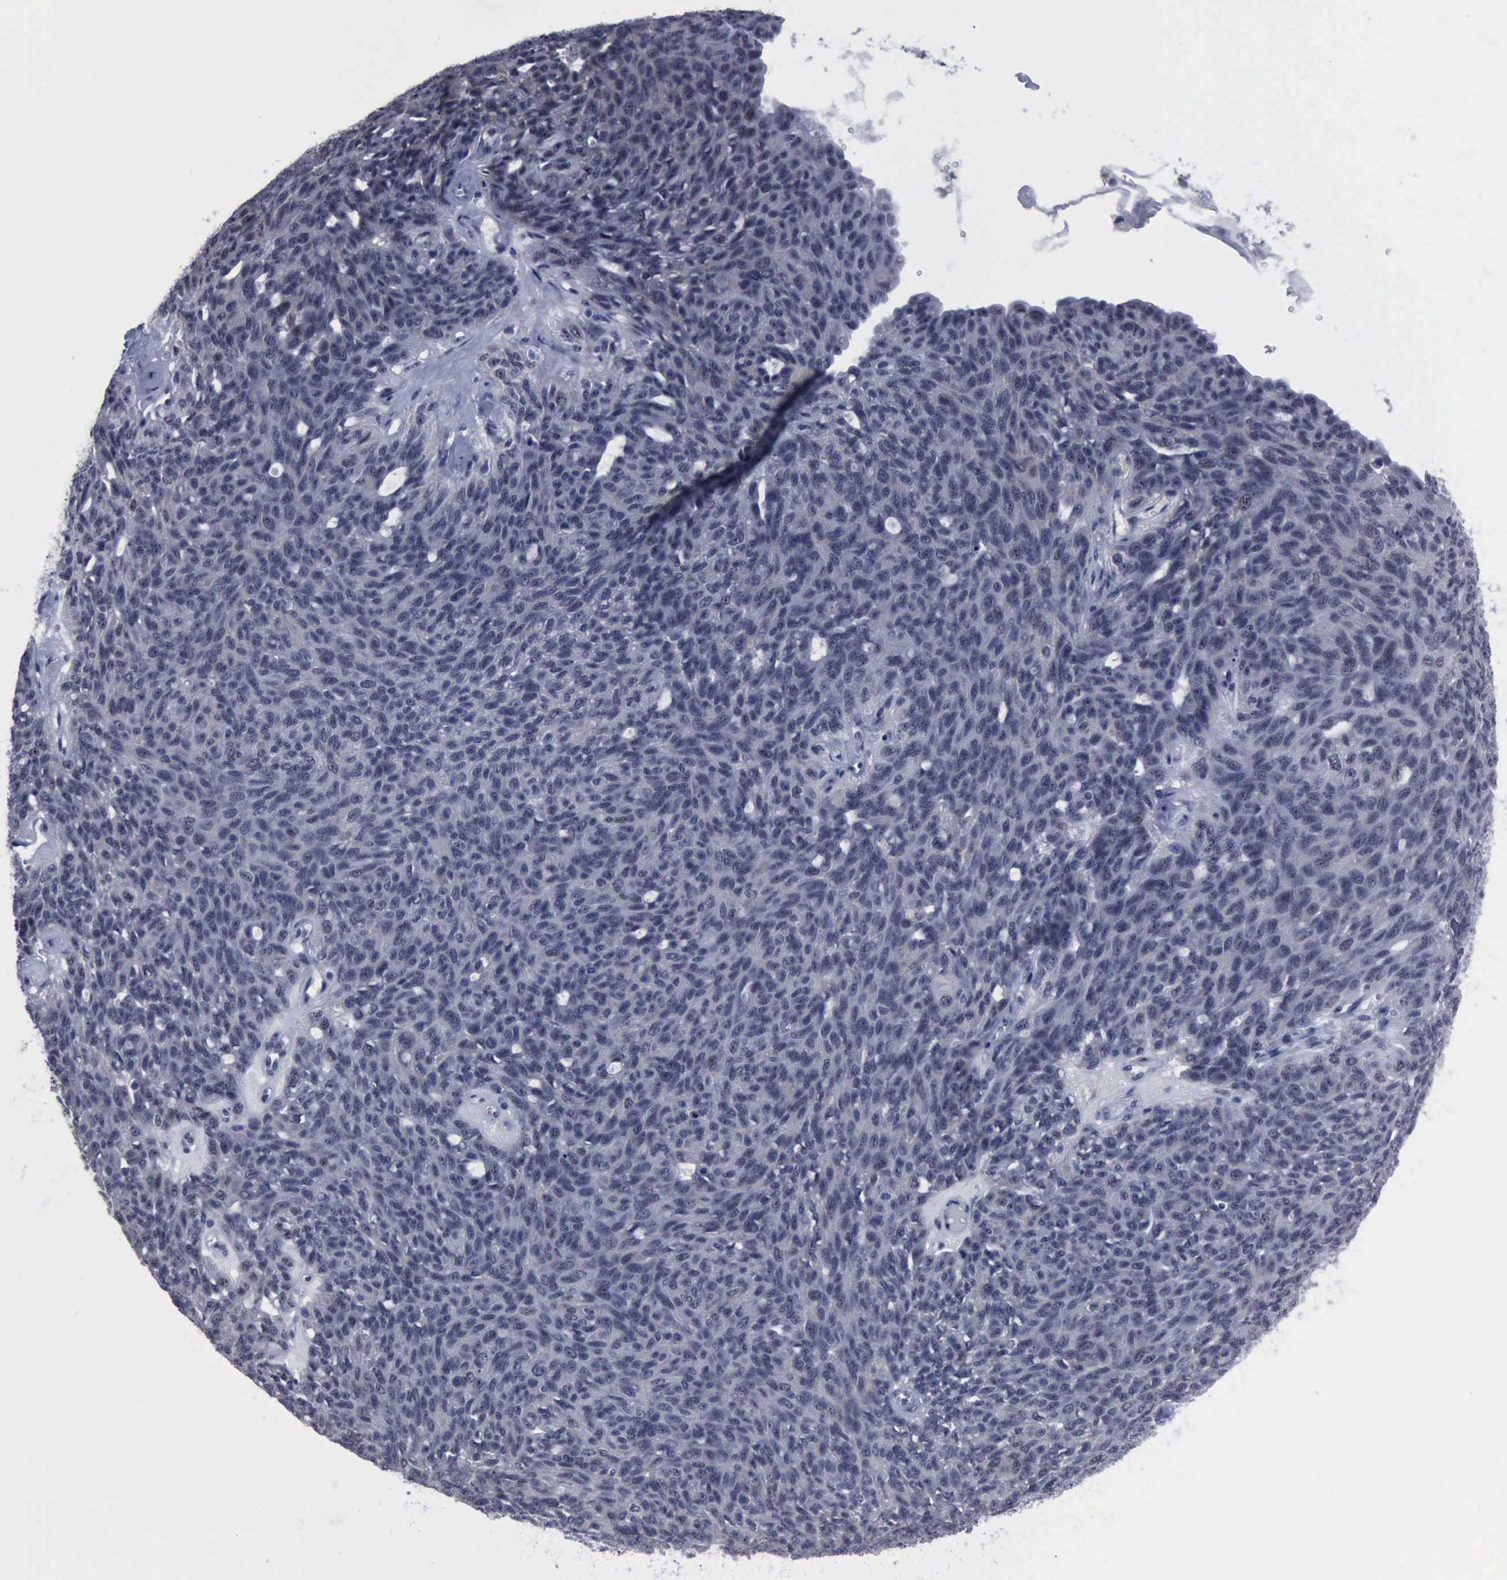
{"staining": {"intensity": "negative", "quantity": "none", "location": "none"}, "tissue": "ovarian cancer", "cell_type": "Tumor cells", "image_type": "cancer", "snomed": [{"axis": "morphology", "description": "Carcinoma, endometroid"}, {"axis": "topography", "description": "Ovary"}], "caption": "An immunohistochemistry (IHC) photomicrograph of endometroid carcinoma (ovarian) is shown. There is no staining in tumor cells of endometroid carcinoma (ovarian). (DAB (3,3'-diaminobenzidine) immunohistochemistry (IHC) visualized using brightfield microscopy, high magnification).", "gene": "BRD1", "patient": {"sex": "female", "age": 60}}